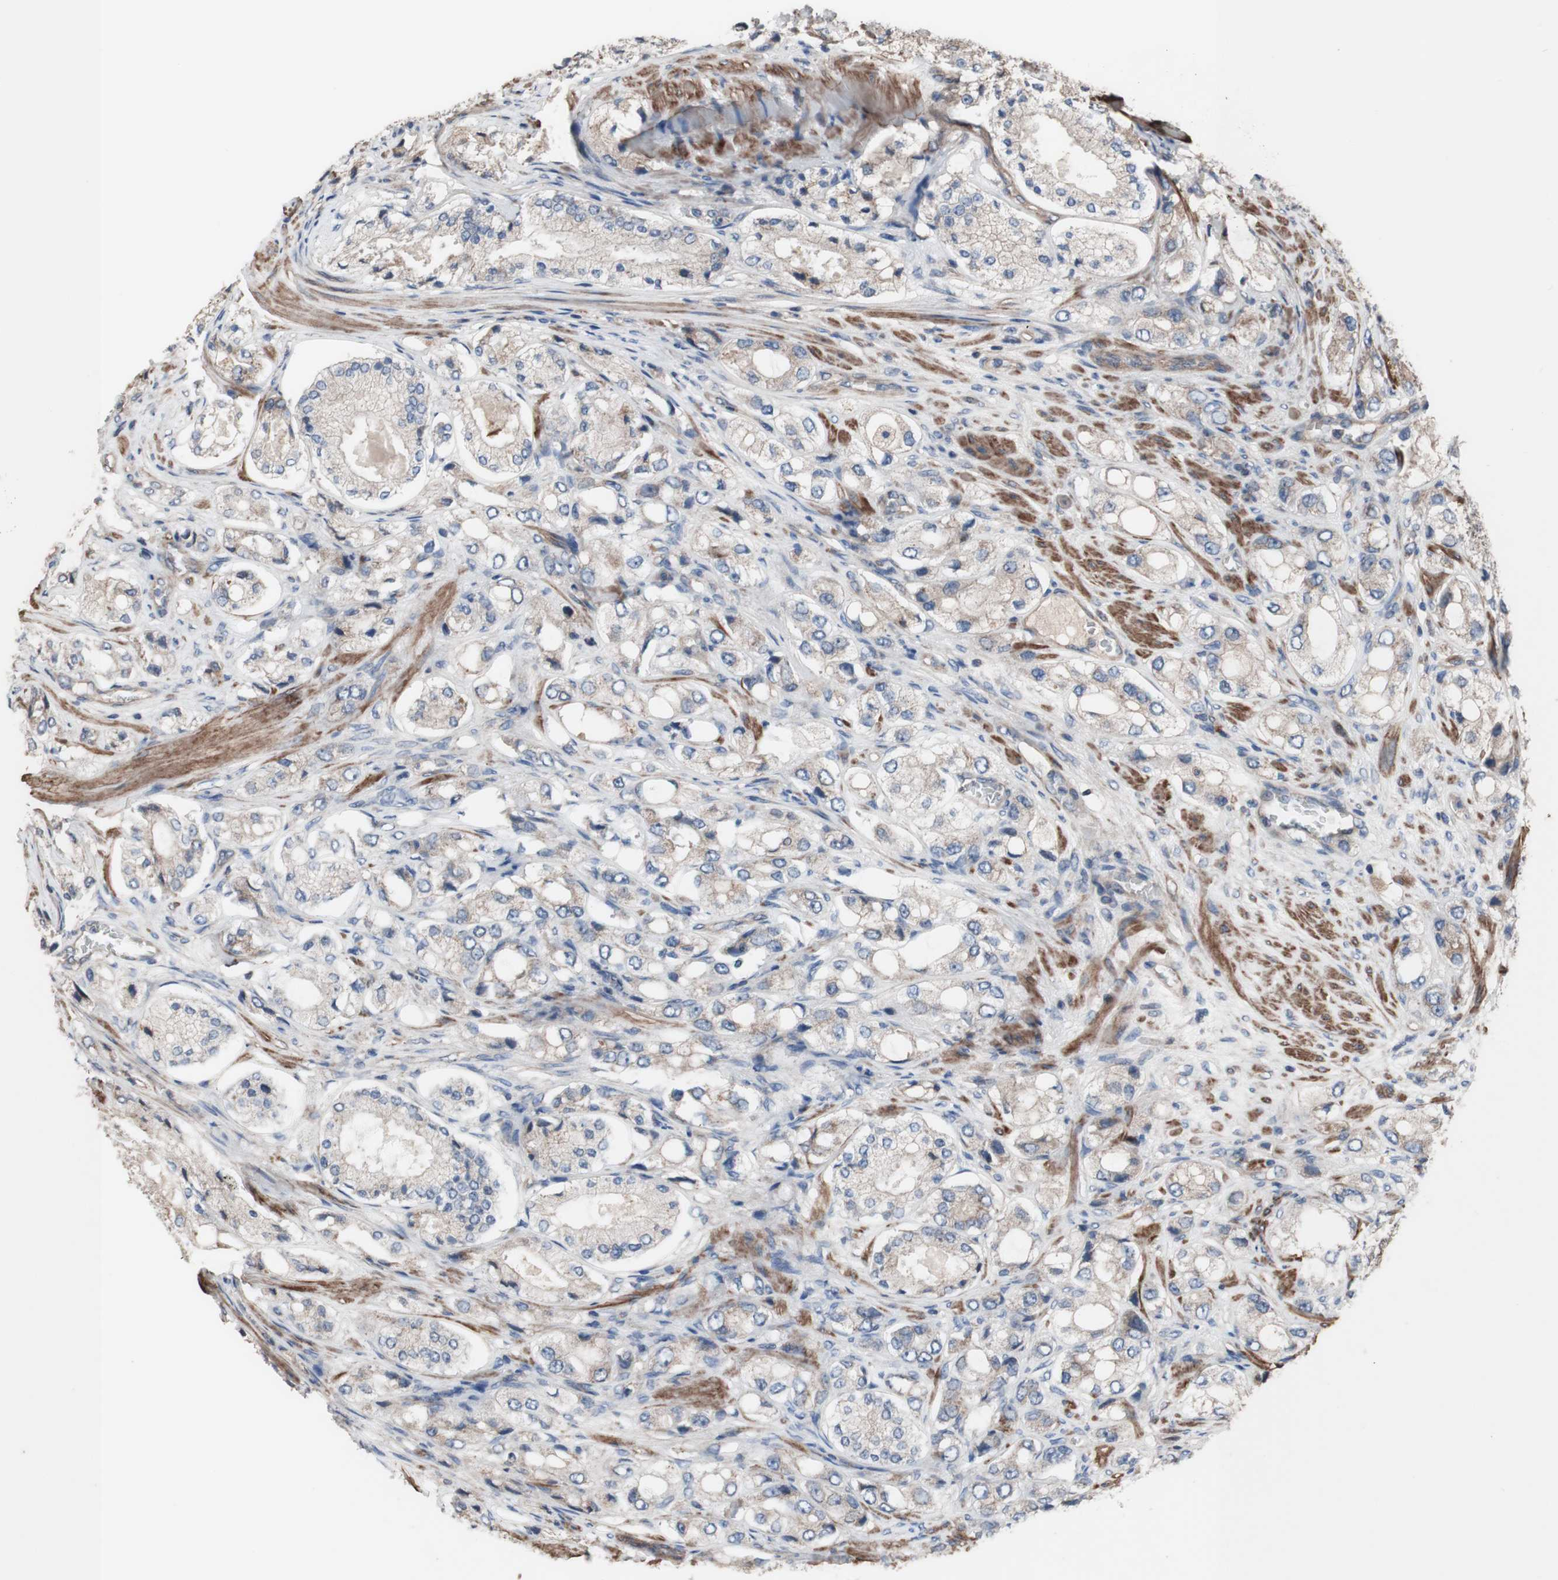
{"staining": {"intensity": "weak", "quantity": ">75%", "location": "cytoplasmic/membranous"}, "tissue": "prostate cancer", "cell_type": "Tumor cells", "image_type": "cancer", "snomed": [{"axis": "morphology", "description": "Adenocarcinoma, High grade"}, {"axis": "topography", "description": "Prostate"}], "caption": "Prostate cancer was stained to show a protein in brown. There is low levels of weak cytoplasmic/membranous expression in approximately >75% of tumor cells. (Stains: DAB in brown, nuclei in blue, Microscopy: brightfield microscopy at high magnification).", "gene": "COPB1", "patient": {"sex": "male", "age": 65}}